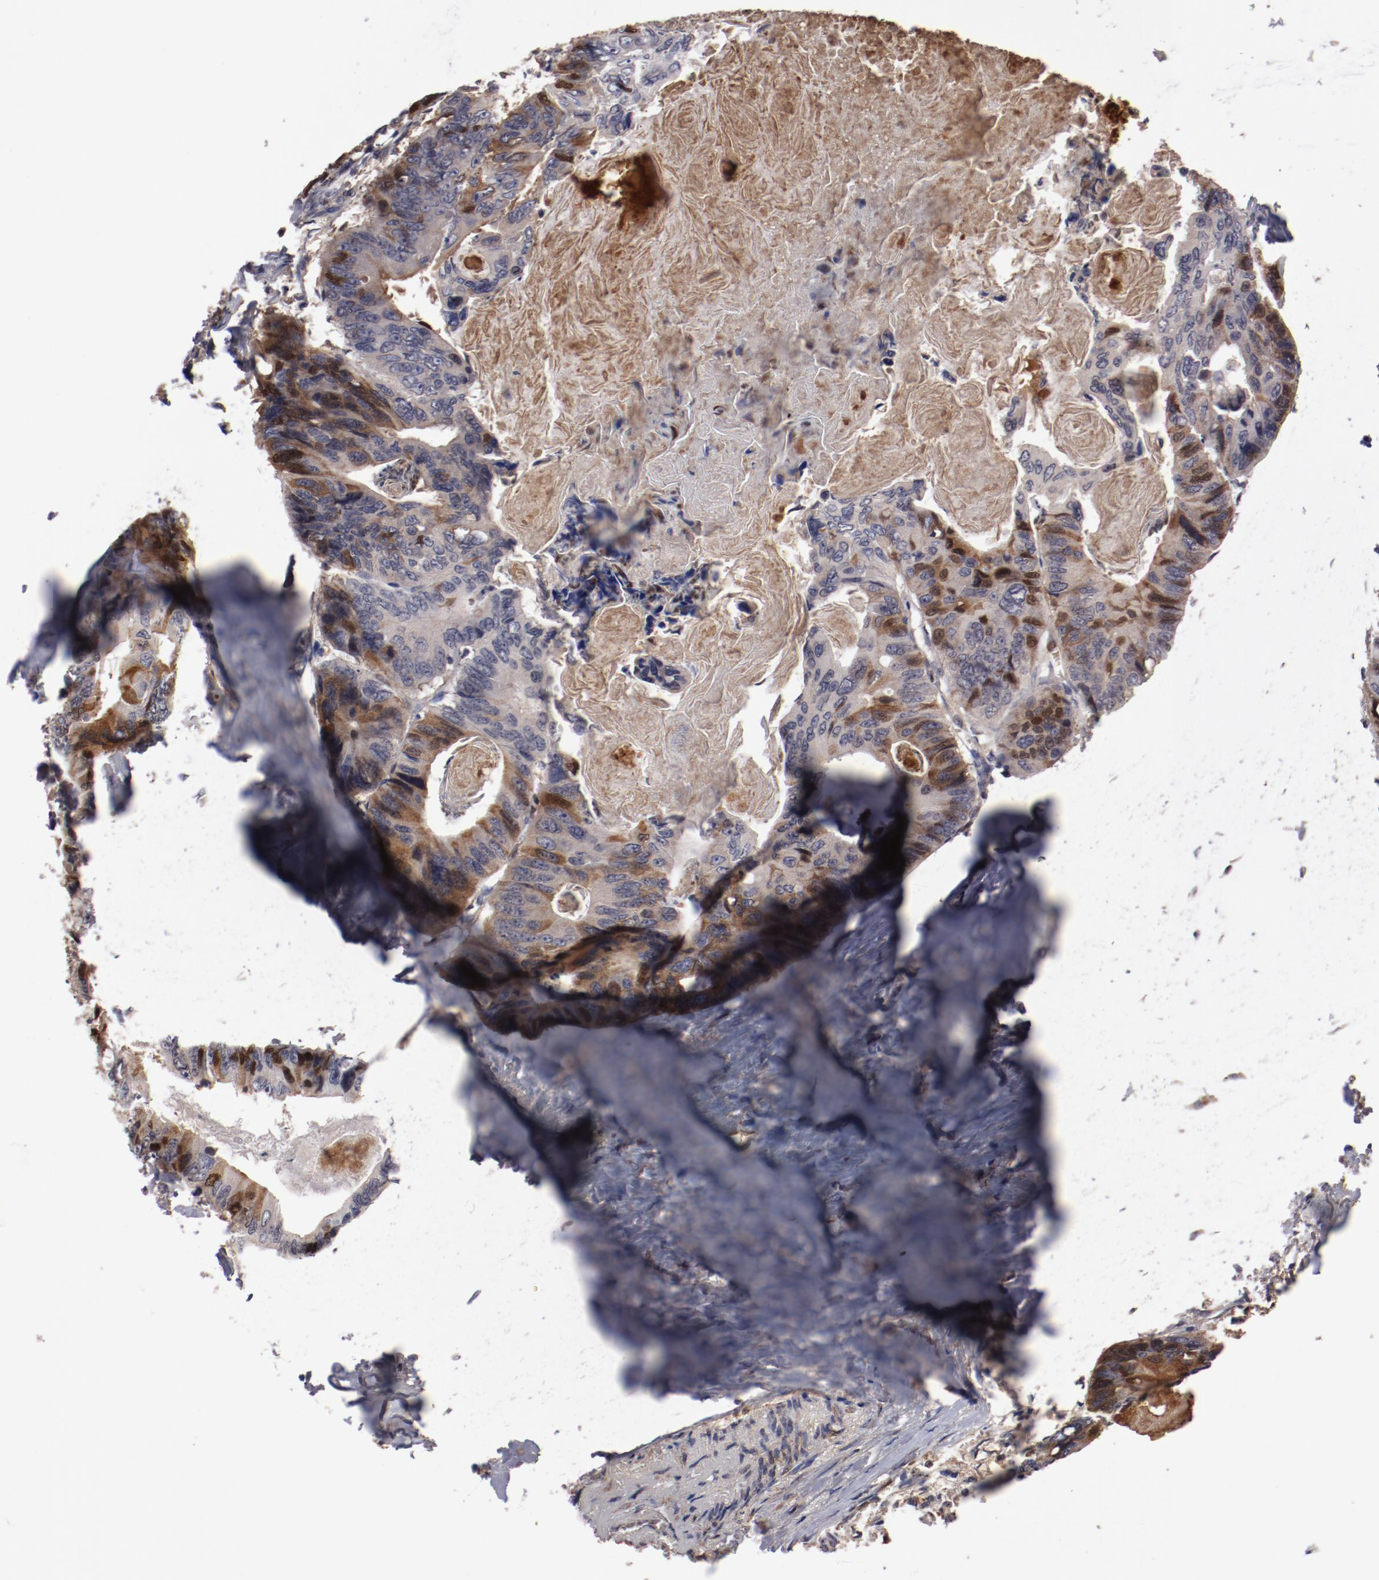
{"staining": {"intensity": "moderate", "quantity": "25%-75%", "location": "cytoplasmic/membranous"}, "tissue": "colorectal cancer", "cell_type": "Tumor cells", "image_type": "cancer", "snomed": [{"axis": "morphology", "description": "Adenocarcinoma, NOS"}, {"axis": "topography", "description": "Colon"}], "caption": "Protein staining by immunohistochemistry (IHC) displays moderate cytoplasmic/membranous positivity in about 25%-75% of tumor cells in adenocarcinoma (colorectal).", "gene": "SERPINA7", "patient": {"sex": "female", "age": 55}}